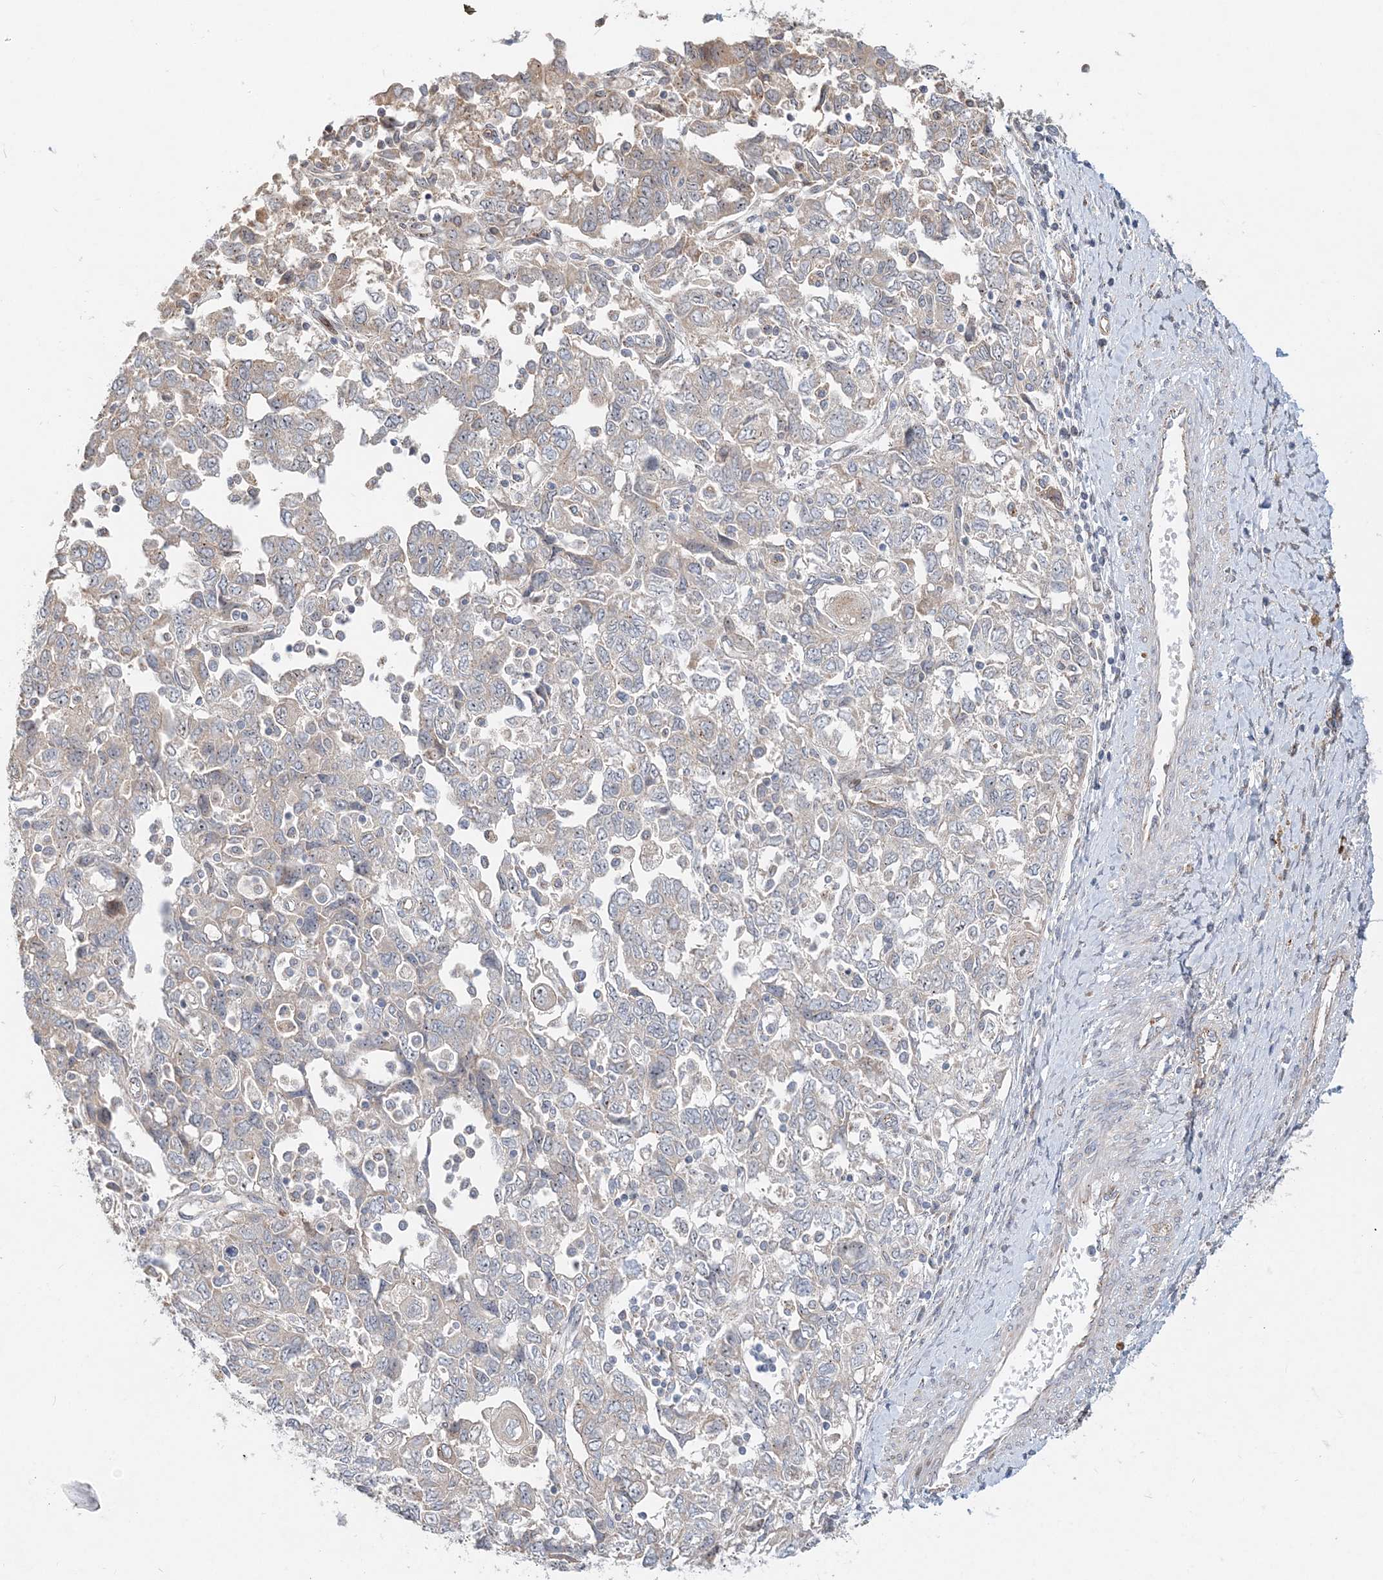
{"staining": {"intensity": "weak", "quantity": "<25%", "location": "cytoplasmic/membranous"}, "tissue": "ovarian cancer", "cell_type": "Tumor cells", "image_type": "cancer", "snomed": [{"axis": "morphology", "description": "Carcinoma, NOS"}, {"axis": "morphology", "description": "Cystadenocarcinoma, serous, NOS"}, {"axis": "topography", "description": "Ovary"}], "caption": "Tumor cells show no significant protein staining in ovarian carcinoma.", "gene": "CXXC5", "patient": {"sex": "female", "age": 69}}